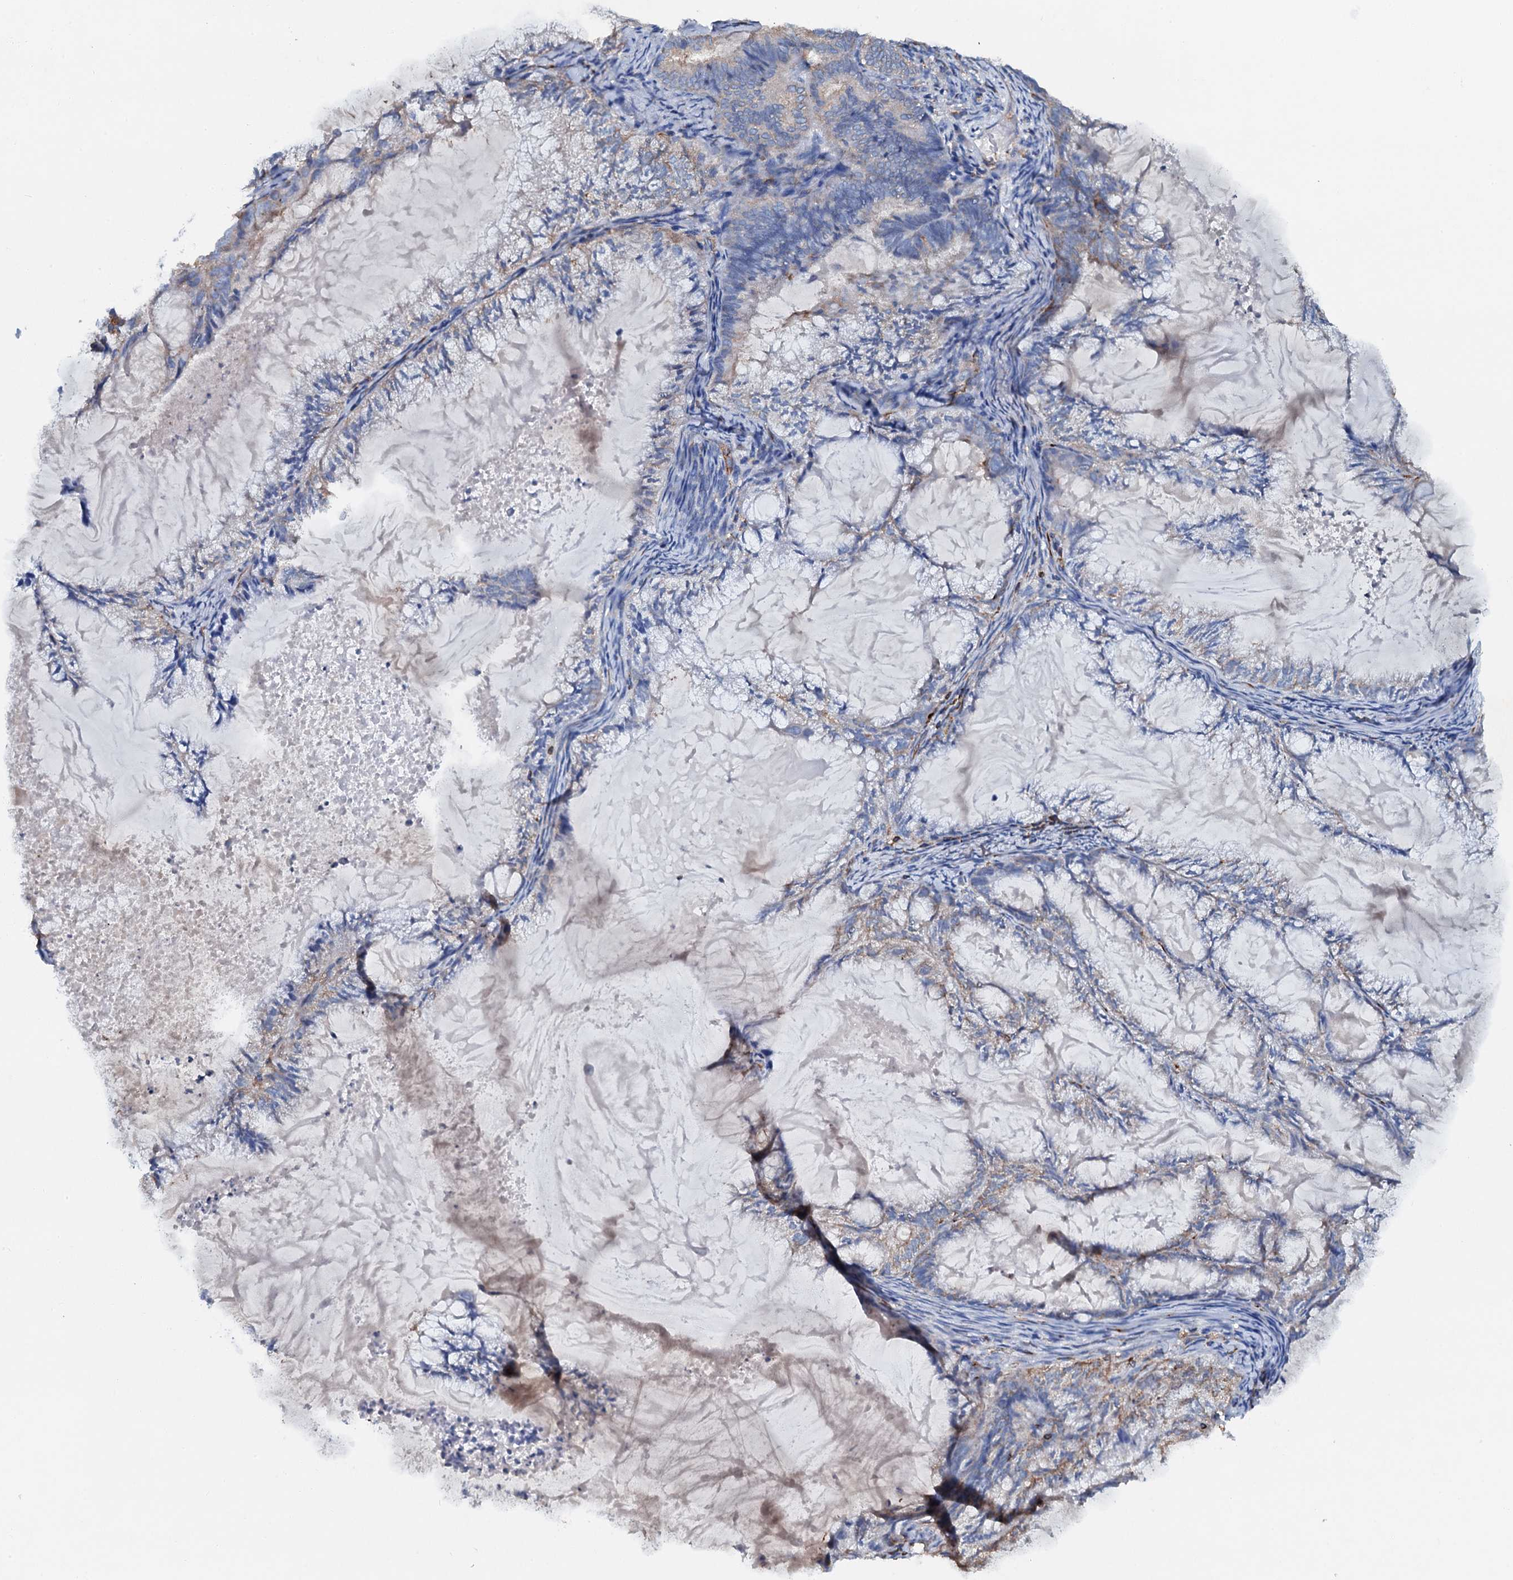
{"staining": {"intensity": "weak", "quantity": "<25%", "location": "cytoplasmic/membranous"}, "tissue": "endometrial cancer", "cell_type": "Tumor cells", "image_type": "cancer", "snomed": [{"axis": "morphology", "description": "Adenocarcinoma, NOS"}, {"axis": "topography", "description": "Endometrium"}], "caption": "Tumor cells show no significant positivity in endometrial cancer (adenocarcinoma).", "gene": "MS4A4E", "patient": {"sex": "female", "age": 86}}